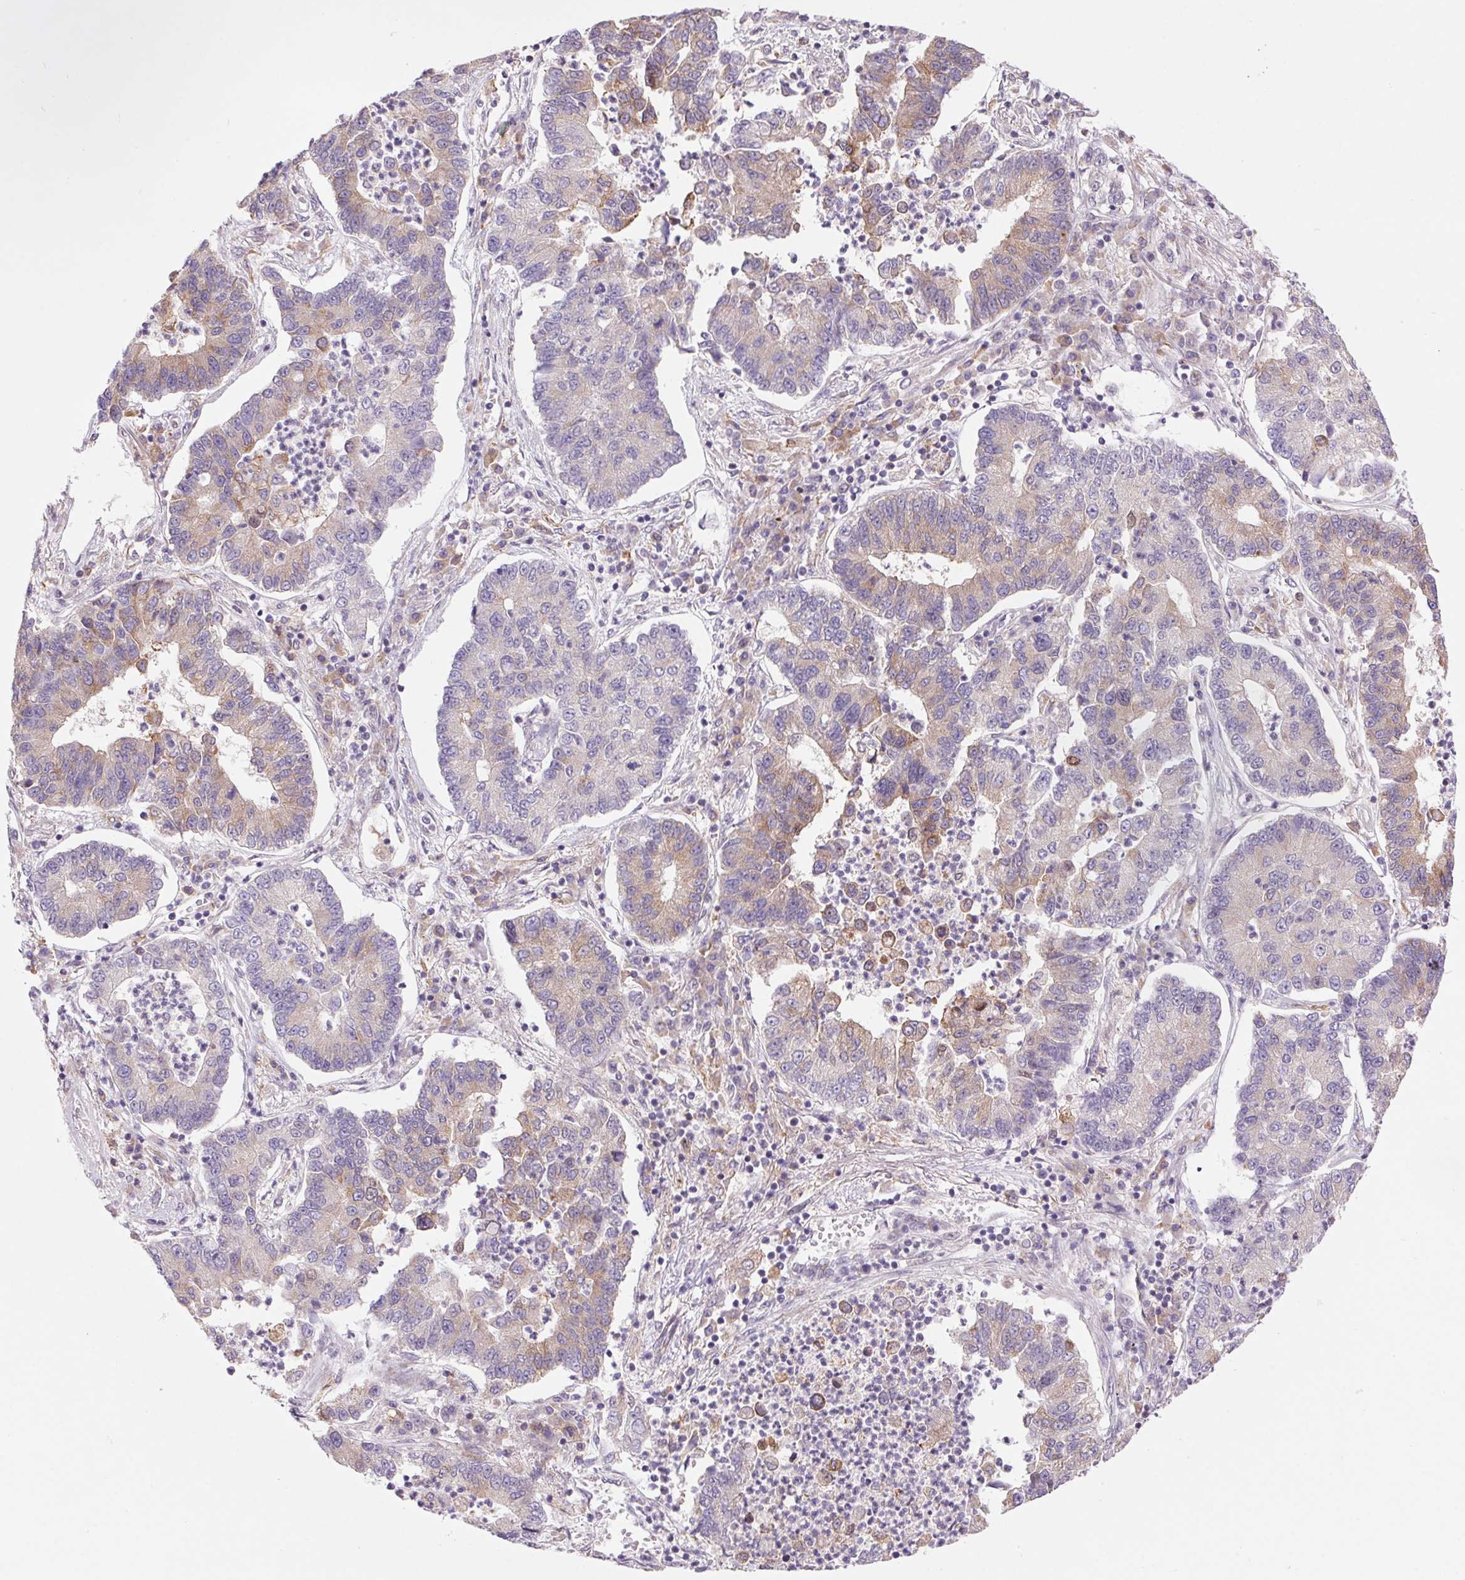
{"staining": {"intensity": "weak", "quantity": "25%-75%", "location": "cytoplasmic/membranous"}, "tissue": "lung cancer", "cell_type": "Tumor cells", "image_type": "cancer", "snomed": [{"axis": "morphology", "description": "Adenocarcinoma, NOS"}, {"axis": "topography", "description": "Lung"}], "caption": "A photomicrograph of lung cancer stained for a protein displays weak cytoplasmic/membranous brown staining in tumor cells.", "gene": "KLHL20", "patient": {"sex": "female", "age": 57}}